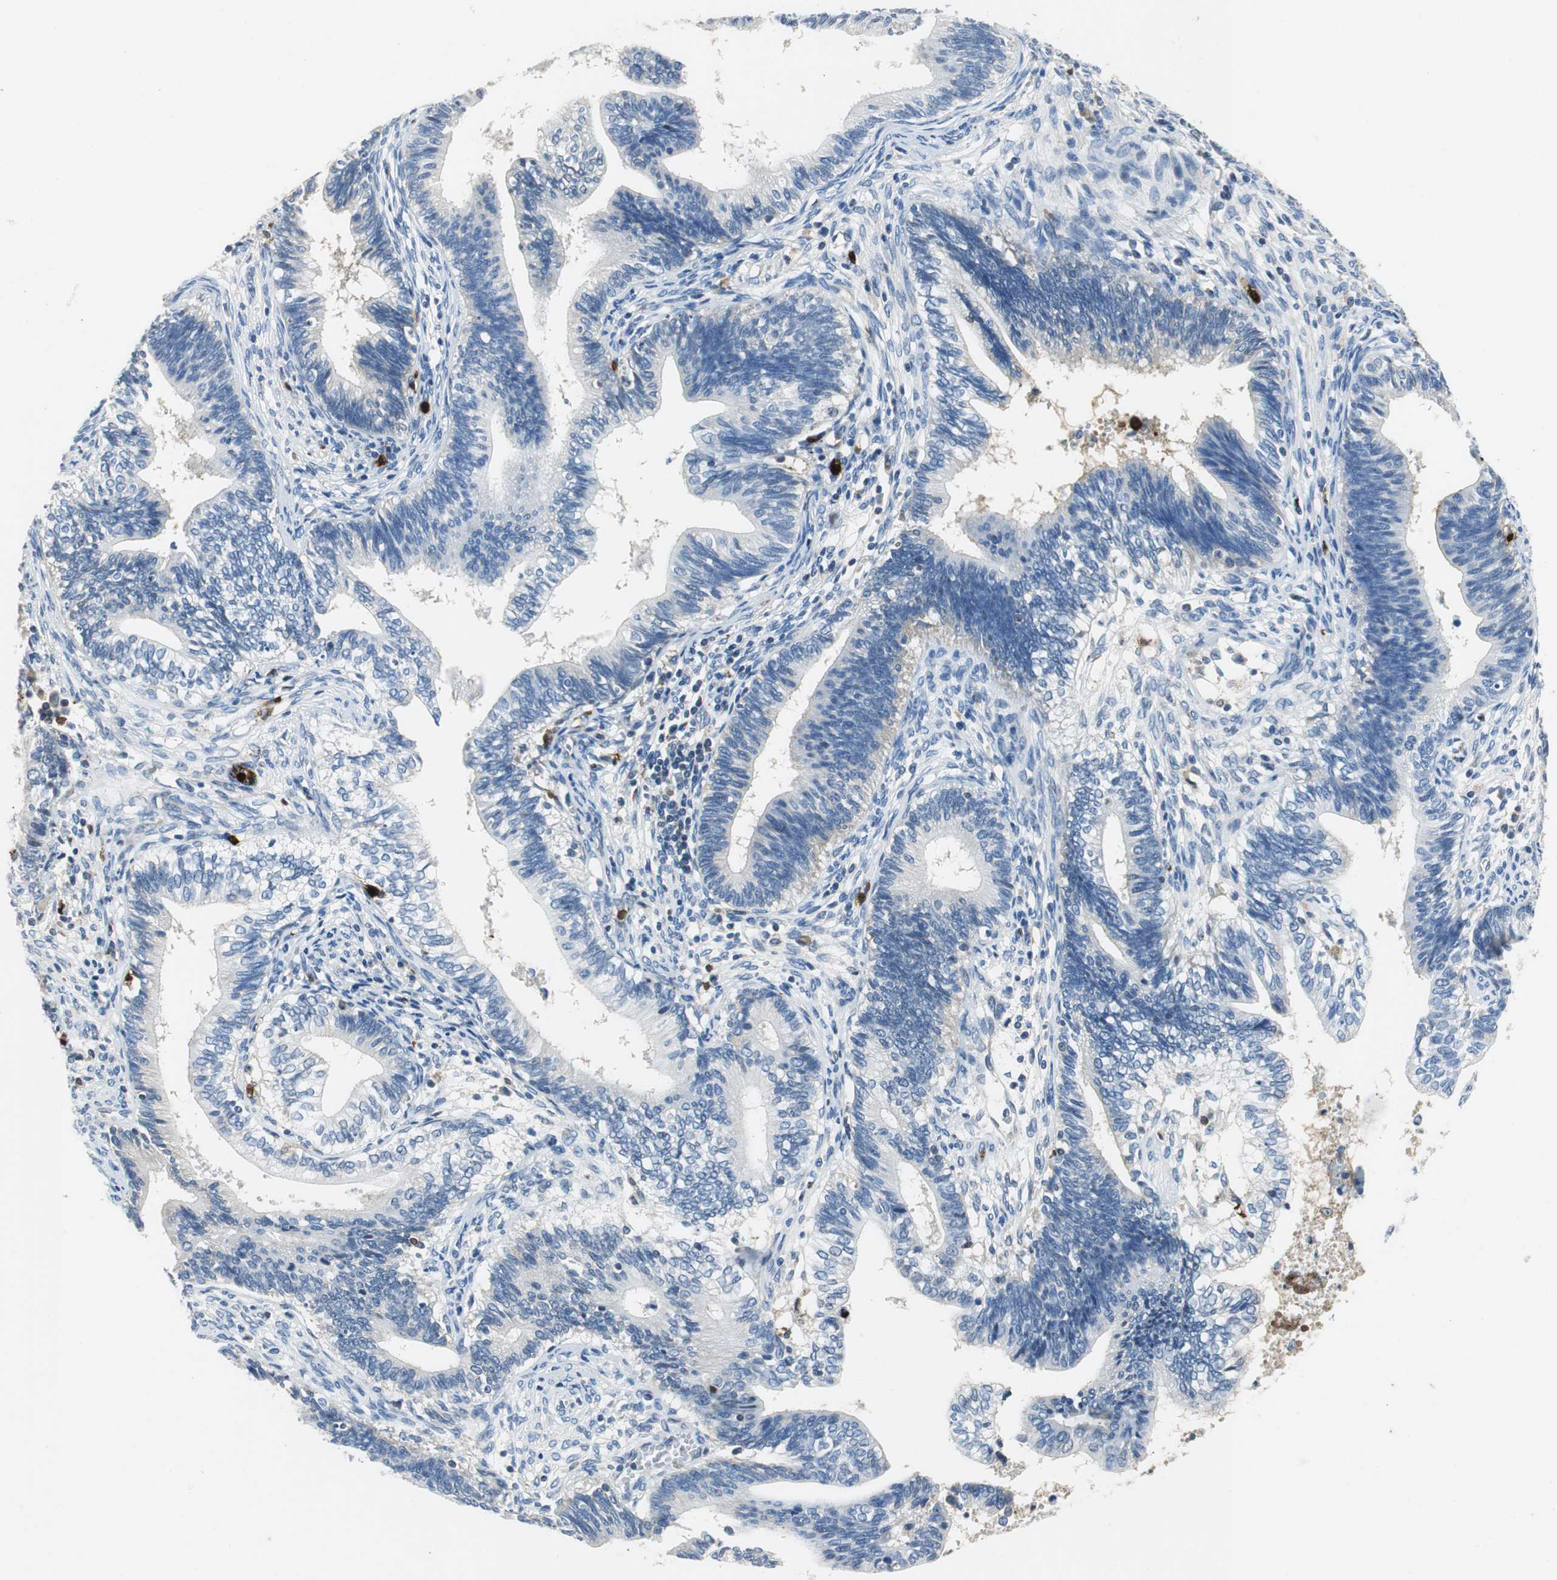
{"staining": {"intensity": "negative", "quantity": "none", "location": "none"}, "tissue": "cervical cancer", "cell_type": "Tumor cells", "image_type": "cancer", "snomed": [{"axis": "morphology", "description": "Adenocarcinoma, NOS"}, {"axis": "topography", "description": "Cervix"}], "caption": "High magnification brightfield microscopy of cervical cancer stained with DAB (brown) and counterstained with hematoxylin (blue): tumor cells show no significant staining. (DAB (3,3'-diaminobenzidine) immunohistochemistry (IHC) with hematoxylin counter stain).", "gene": "ORM1", "patient": {"sex": "female", "age": 44}}